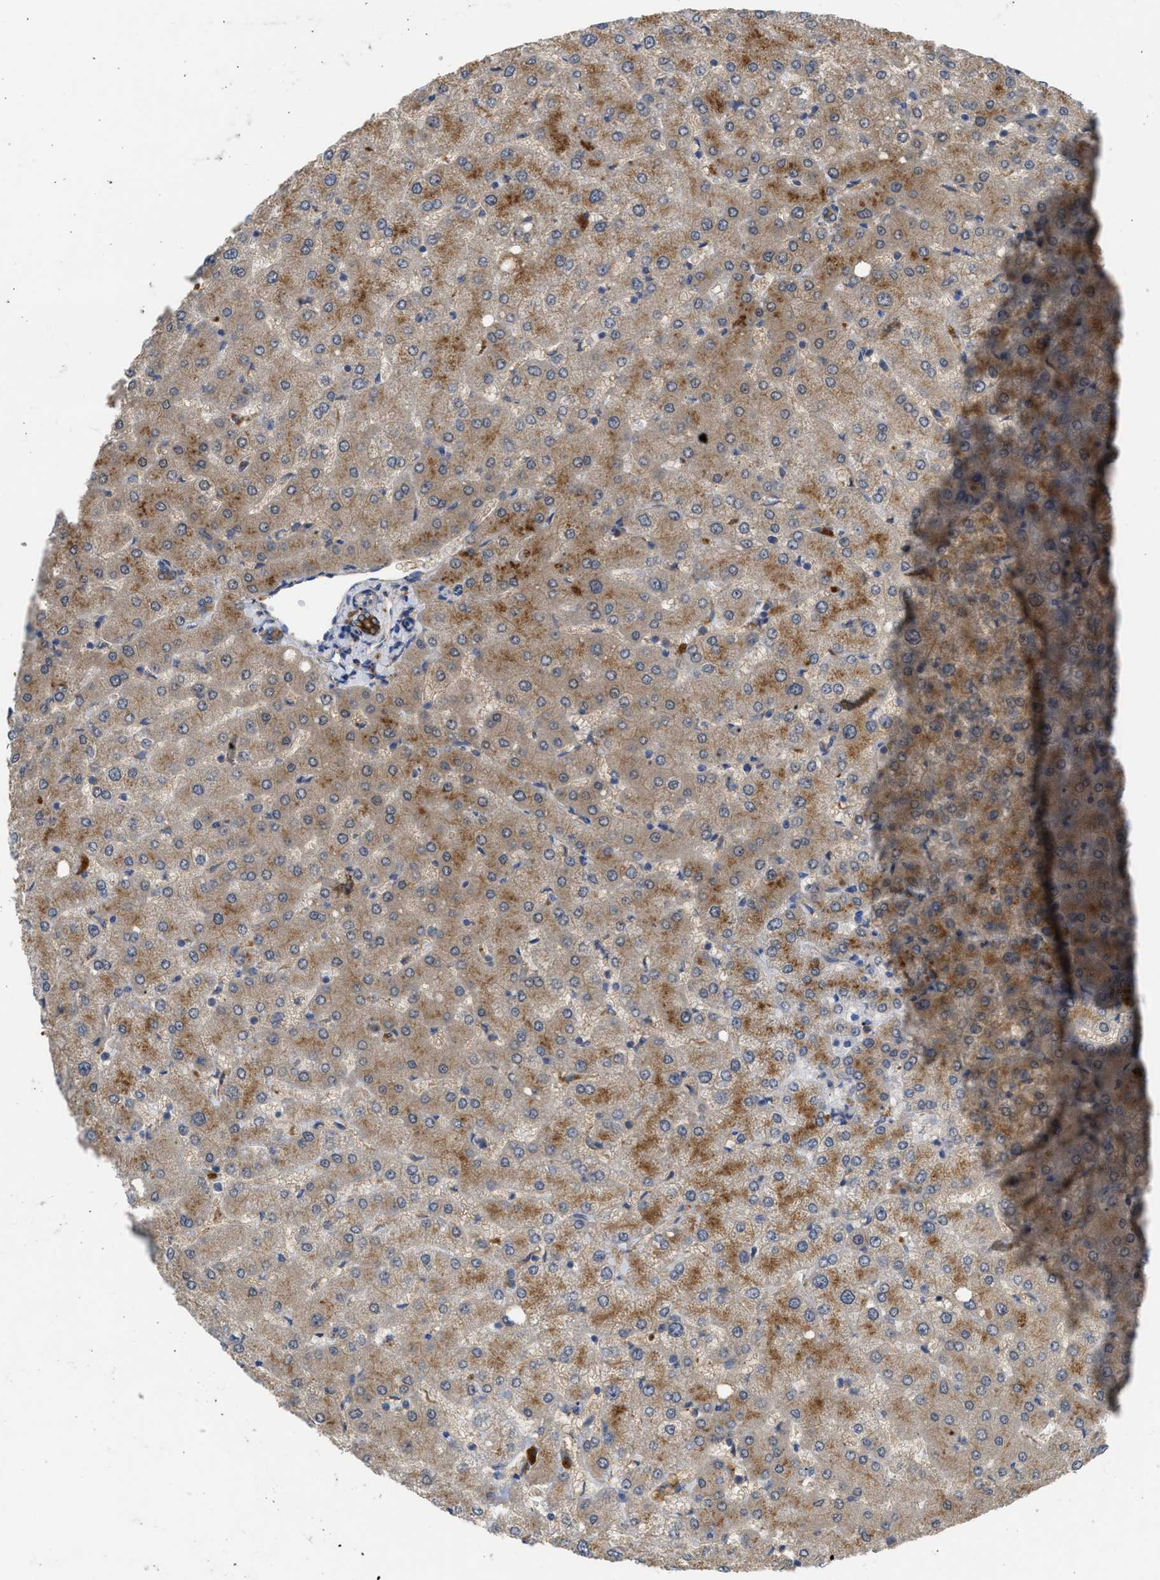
{"staining": {"intensity": "strong", "quantity": ">75%", "location": "cytoplasmic/membranous"}, "tissue": "liver", "cell_type": "Cholangiocytes", "image_type": "normal", "snomed": [{"axis": "morphology", "description": "Normal tissue, NOS"}, {"axis": "topography", "description": "Liver"}], "caption": "Immunohistochemical staining of normal liver demonstrates strong cytoplasmic/membranous protein staining in about >75% of cholangiocytes.", "gene": "CSRNP2", "patient": {"sex": "female", "age": 54}}